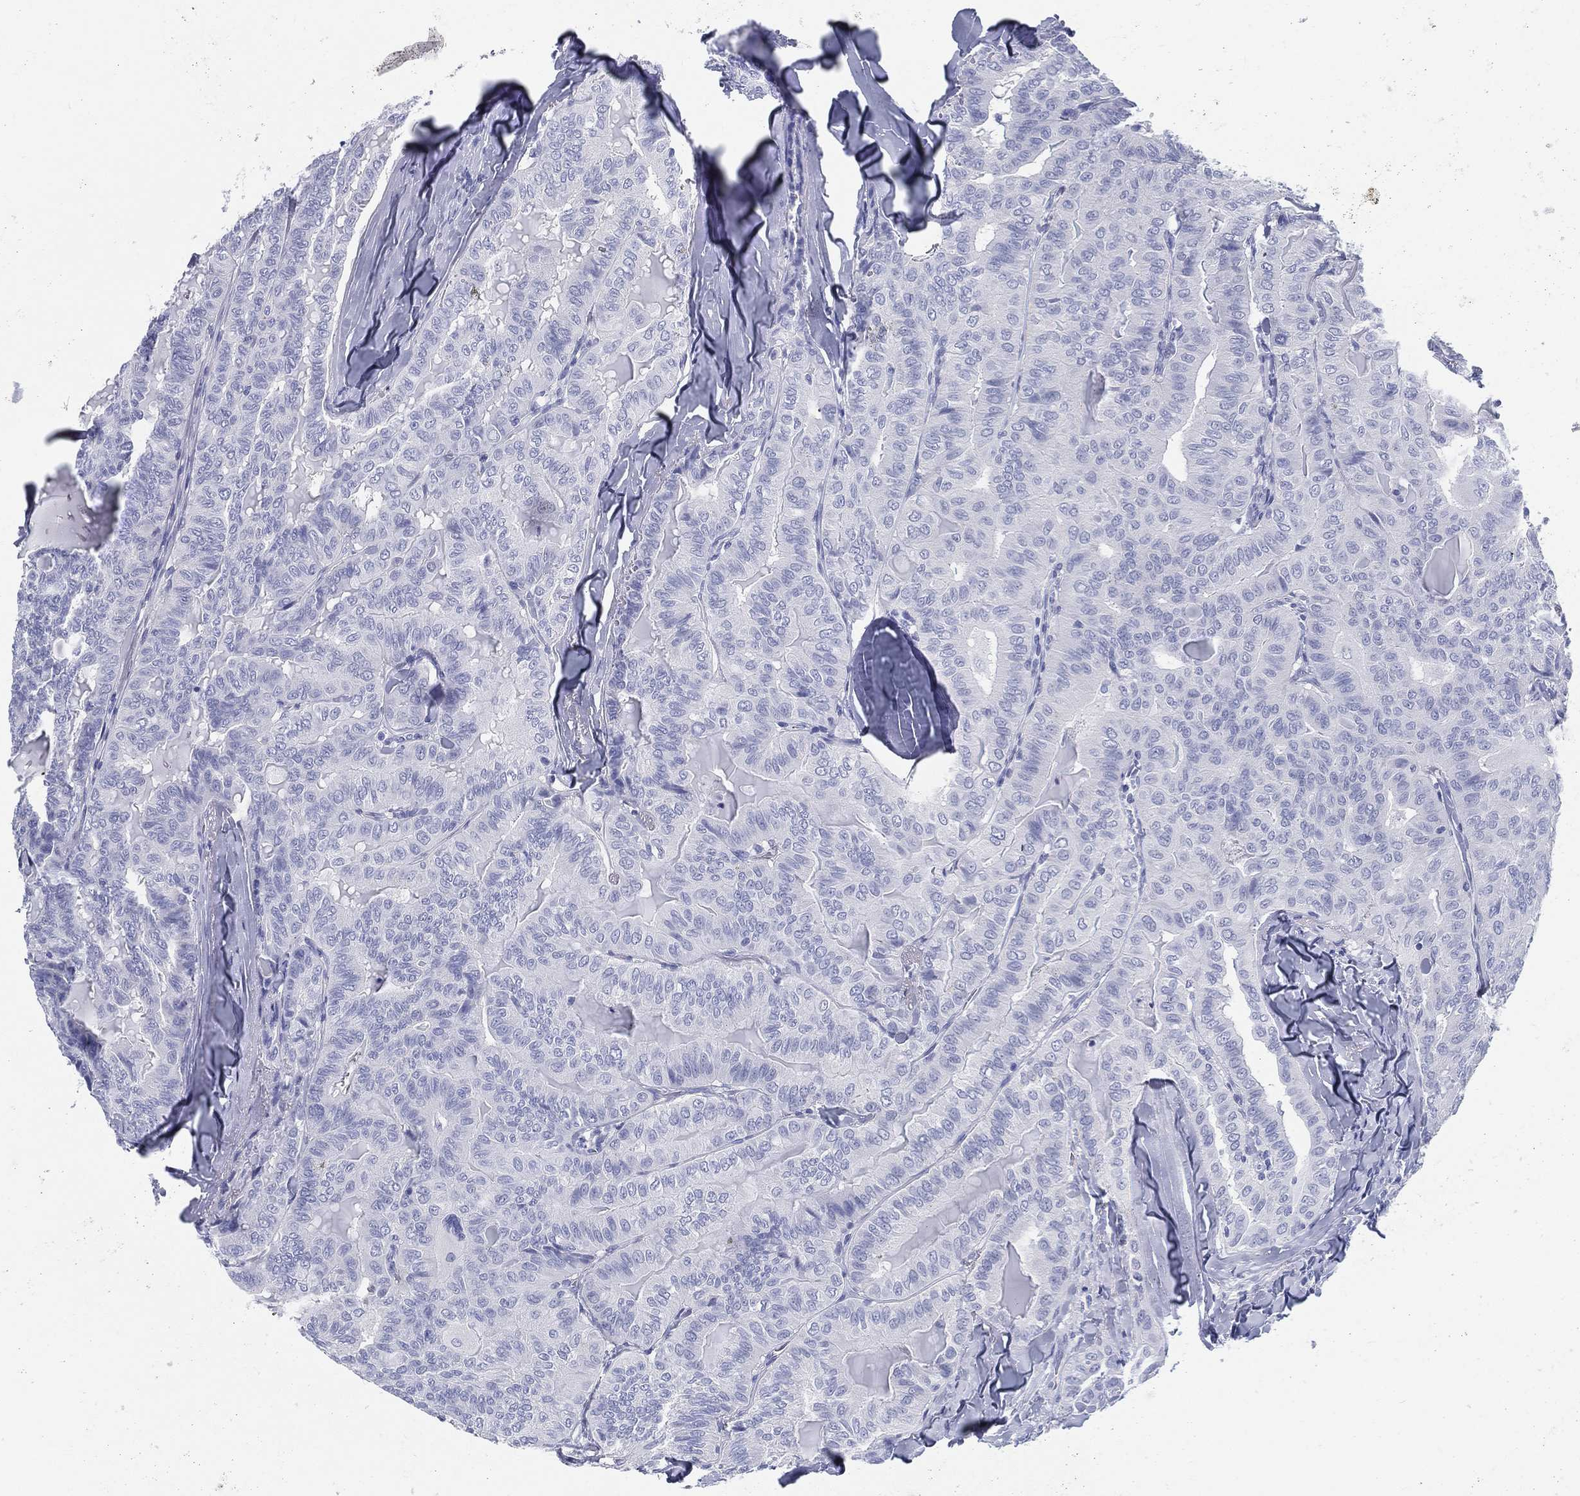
{"staining": {"intensity": "negative", "quantity": "none", "location": "none"}, "tissue": "thyroid cancer", "cell_type": "Tumor cells", "image_type": "cancer", "snomed": [{"axis": "morphology", "description": "Papillary adenocarcinoma, NOS"}, {"axis": "topography", "description": "Thyroid gland"}], "caption": "This is an immunohistochemistry micrograph of thyroid papillary adenocarcinoma. There is no expression in tumor cells.", "gene": "TMEM252", "patient": {"sex": "female", "age": 68}}